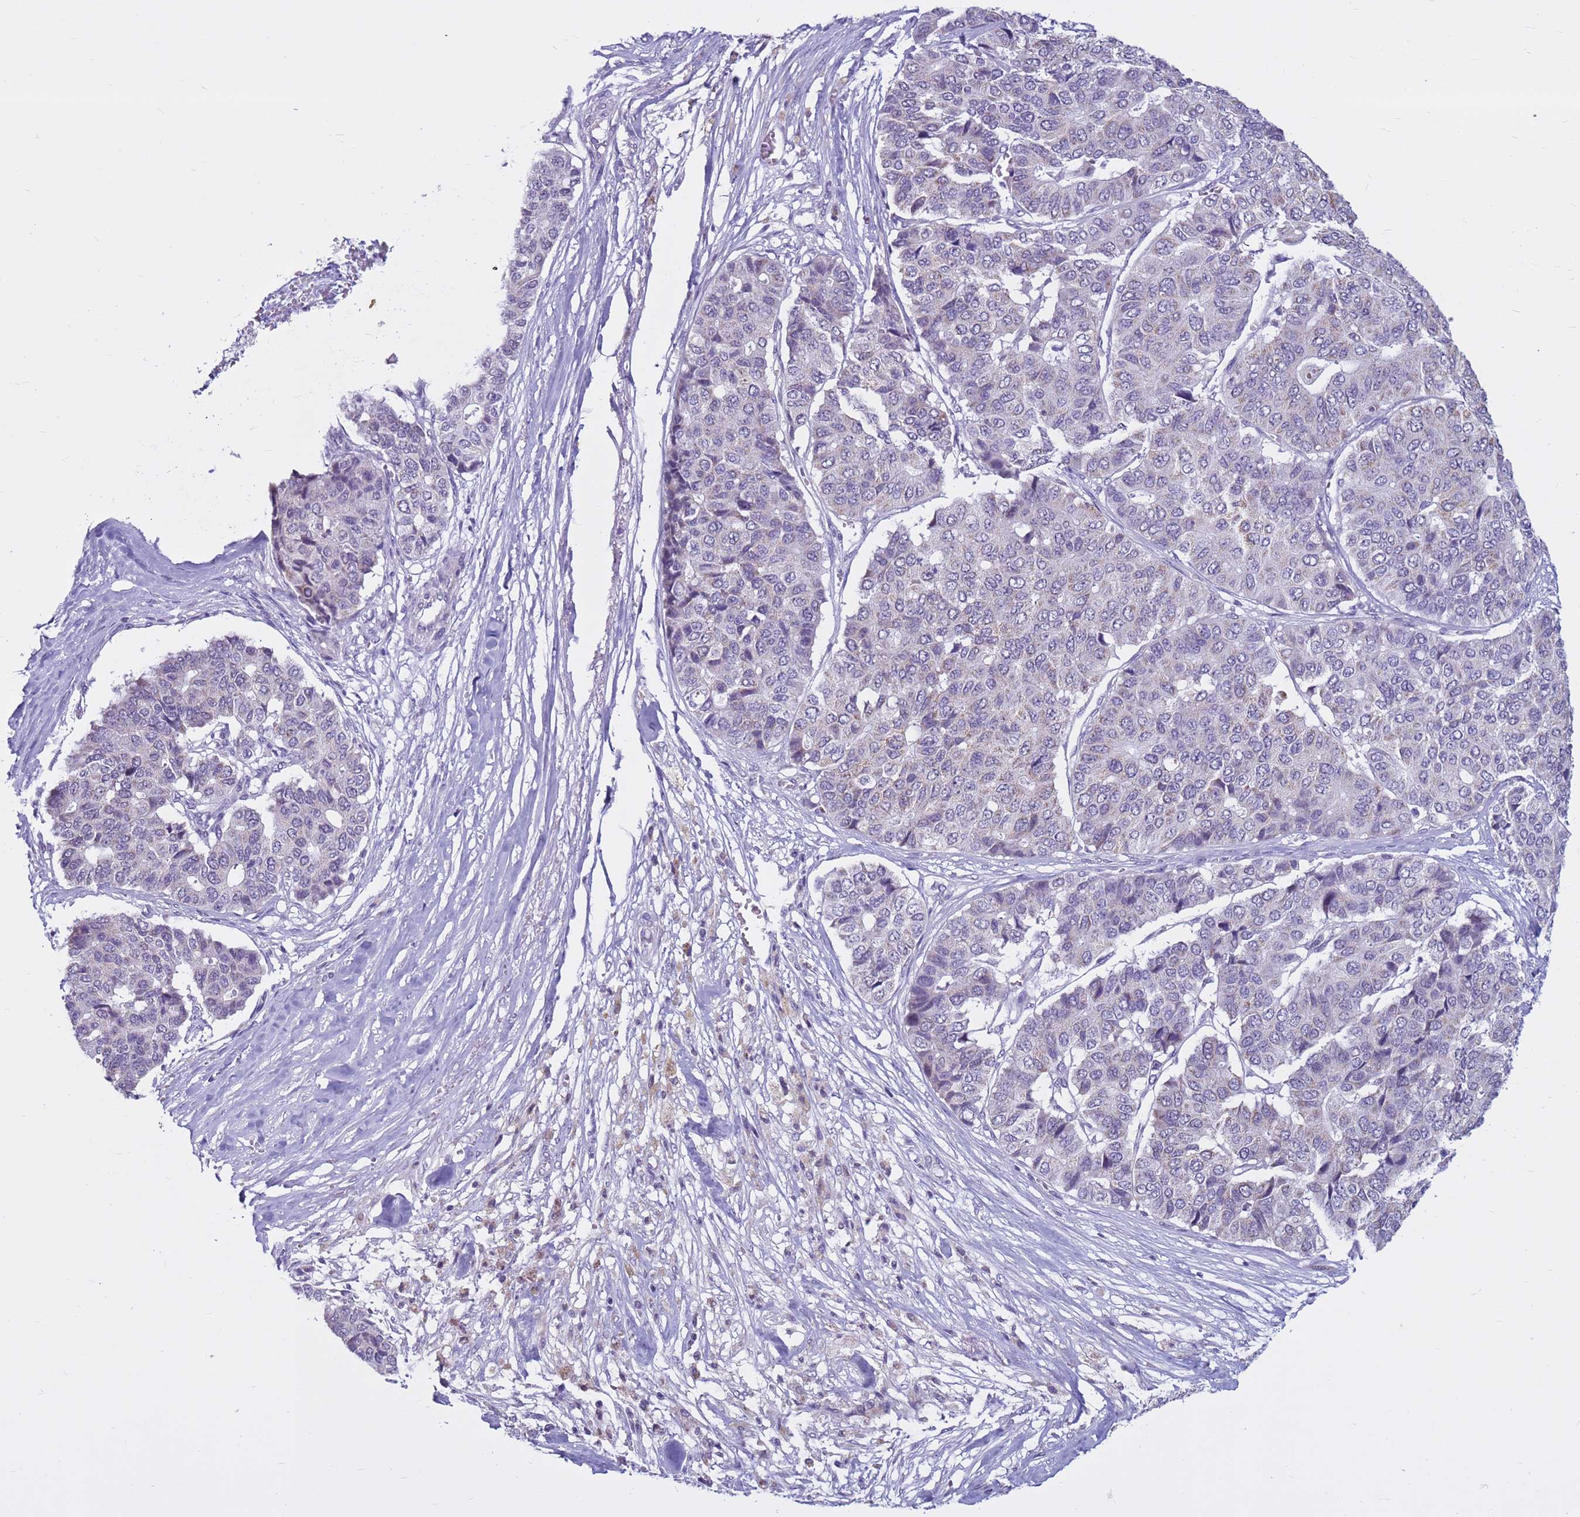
{"staining": {"intensity": "negative", "quantity": "none", "location": "none"}, "tissue": "pancreatic cancer", "cell_type": "Tumor cells", "image_type": "cancer", "snomed": [{"axis": "morphology", "description": "Adenocarcinoma, NOS"}, {"axis": "topography", "description": "Pancreas"}], "caption": "Tumor cells show no significant protein expression in pancreatic adenocarcinoma.", "gene": "CDK2AP2", "patient": {"sex": "male", "age": 50}}